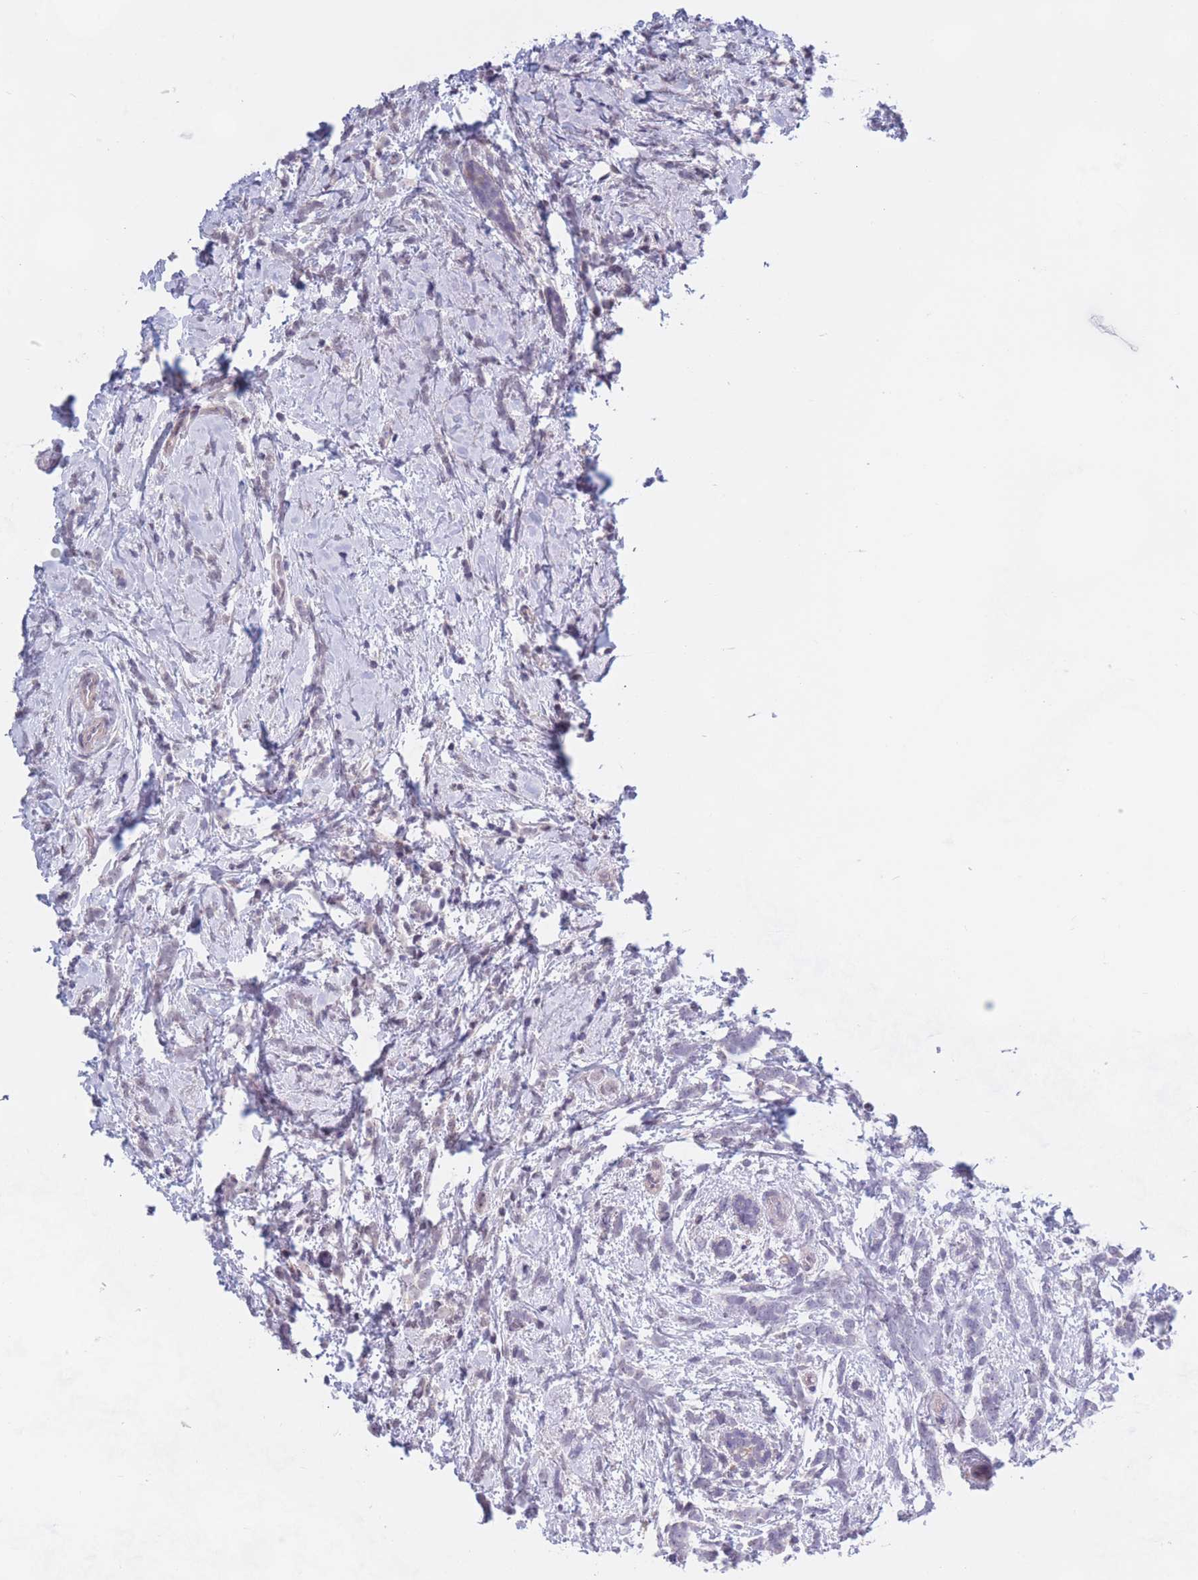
{"staining": {"intensity": "negative", "quantity": "none", "location": "none"}, "tissue": "breast cancer", "cell_type": "Tumor cells", "image_type": "cancer", "snomed": [{"axis": "morphology", "description": "Lobular carcinoma"}, {"axis": "topography", "description": "Breast"}], "caption": "Immunohistochemistry (IHC) of human breast cancer shows no staining in tumor cells.", "gene": "PODXL", "patient": {"sex": "female", "age": 58}}